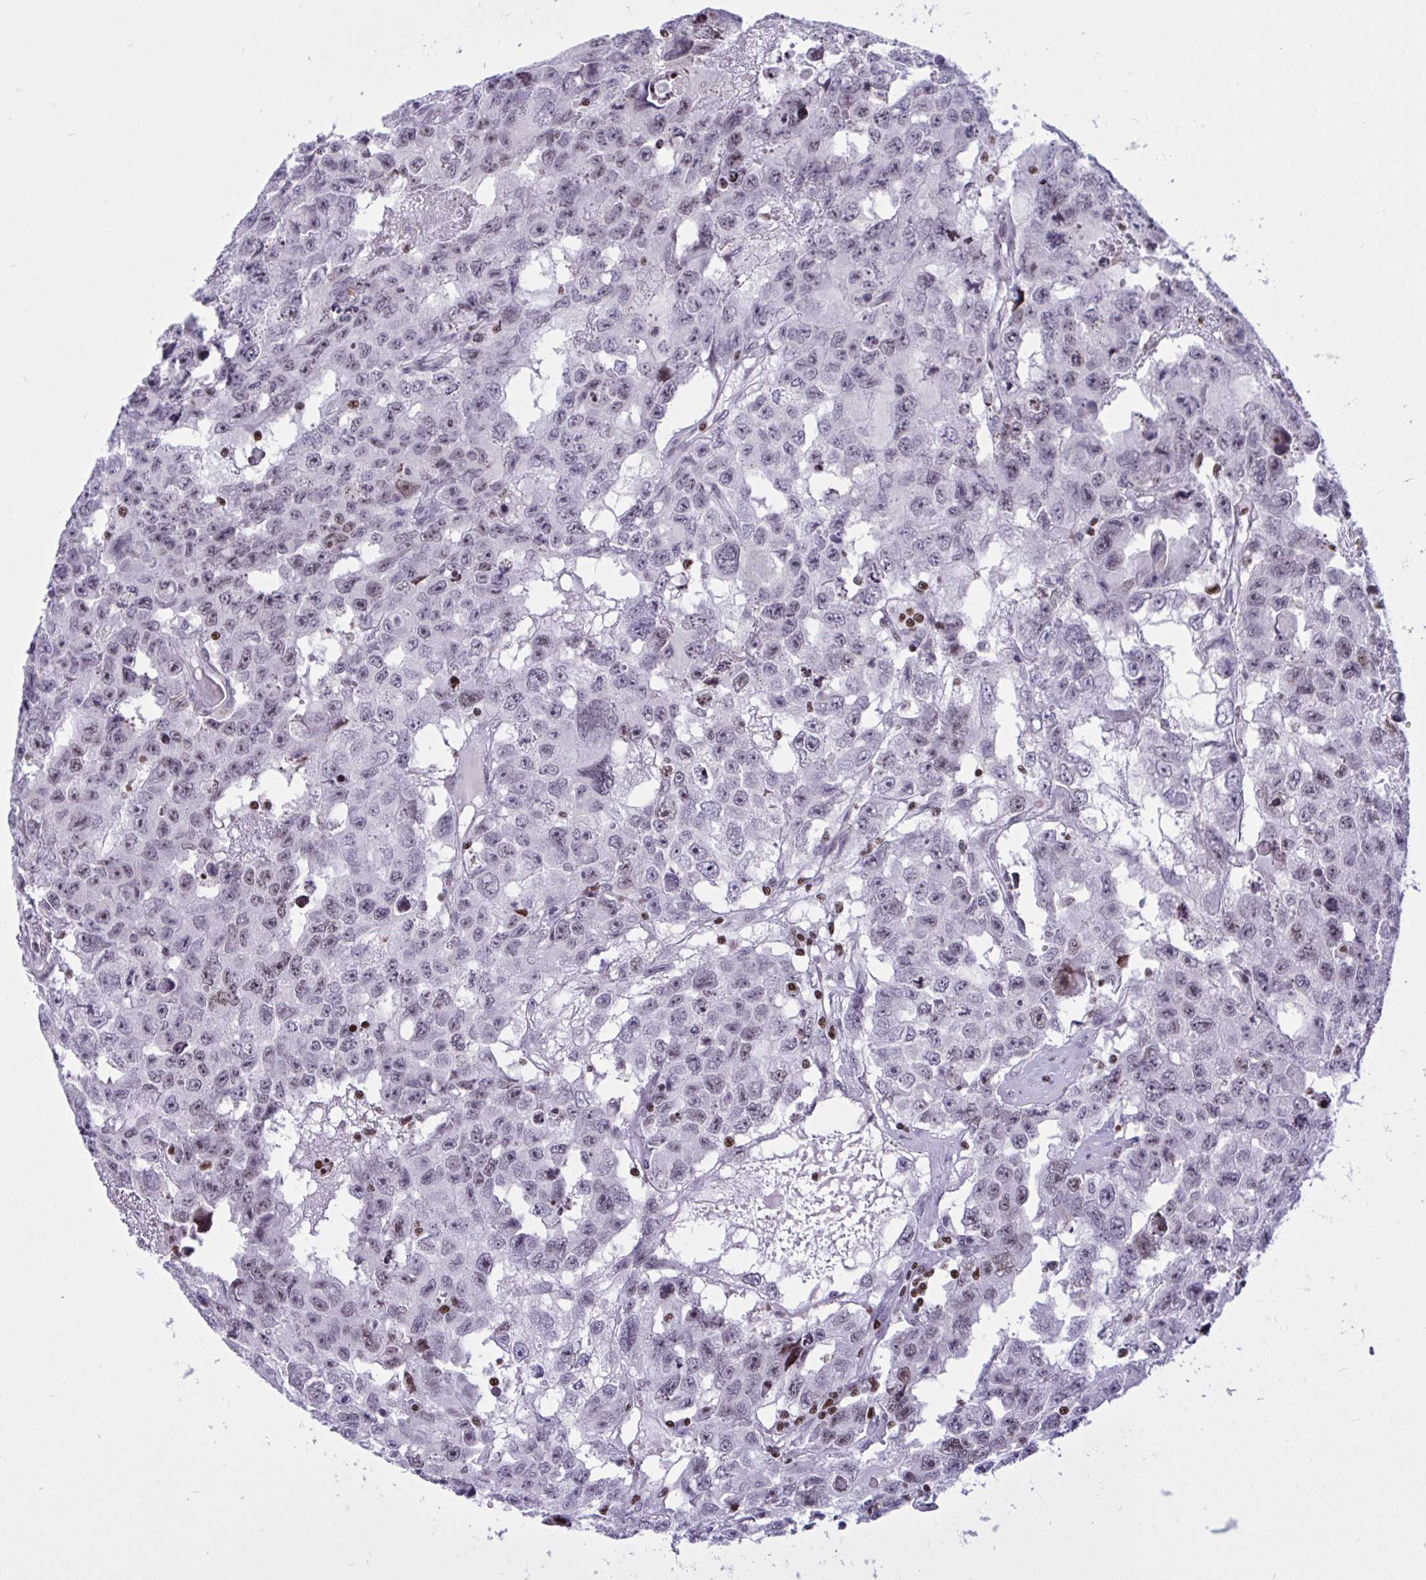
{"staining": {"intensity": "weak", "quantity": "<25%", "location": "nuclear"}, "tissue": "testis cancer", "cell_type": "Tumor cells", "image_type": "cancer", "snomed": [{"axis": "morphology", "description": "Seminoma, NOS"}, {"axis": "topography", "description": "Testis"}], "caption": "A high-resolution photomicrograph shows IHC staining of testis cancer (seminoma), which displays no significant staining in tumor cells.", "gene": "HMGB2", "patient": {"sex": "male", "age": 26}}